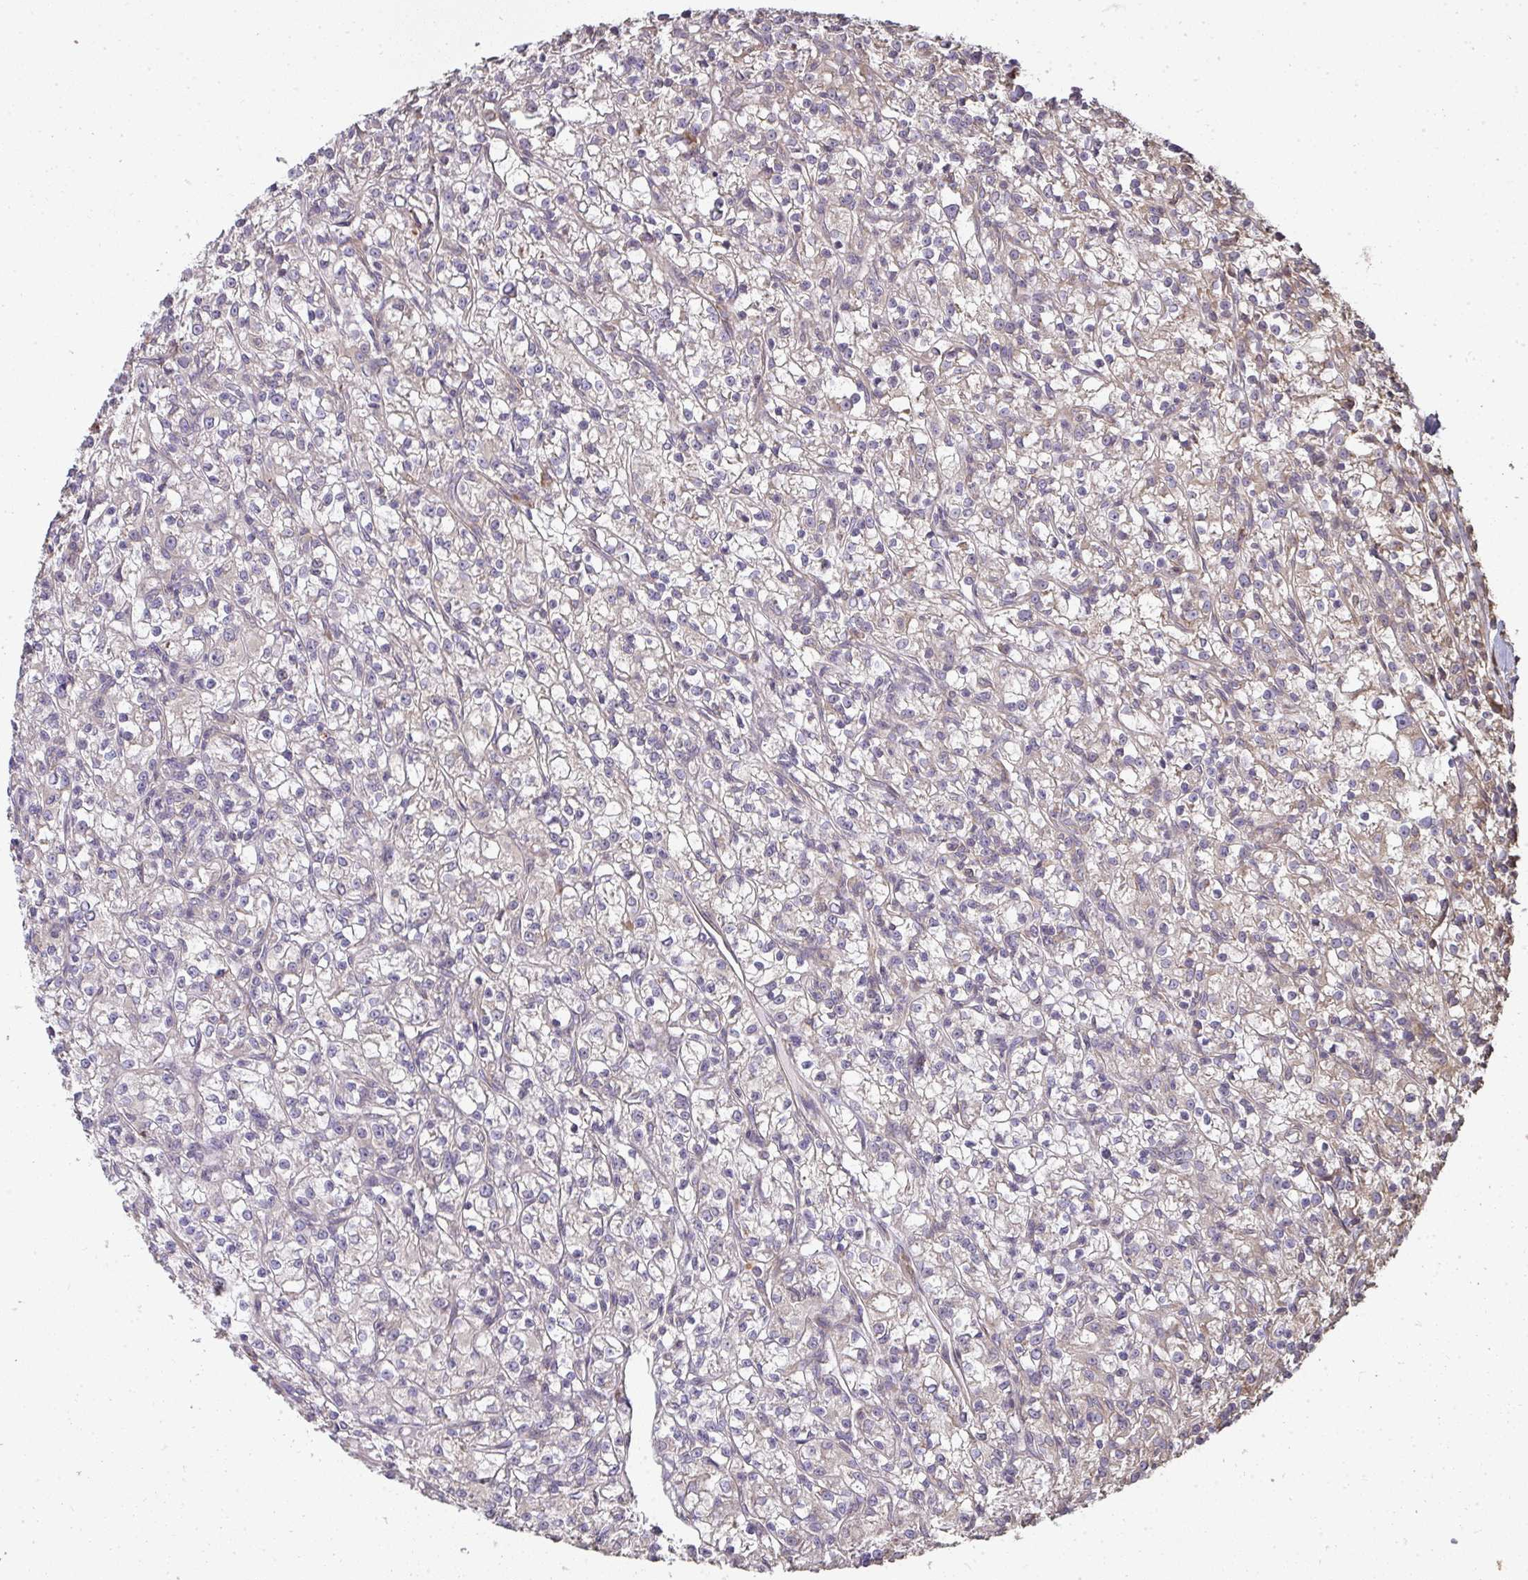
{"staining": {"intensity": "weak", "quantity": "<25%", "location": "cytoplasmic/membranous"}, "tissue": "renal cancer", "cell_type": "Tumor cells", "image_type": "cancer", "snomed": [{"axis": "morphology", "description": "Adenocarcinoma, NOS"}, {"axis": "topography", "description": "Kidney"}], "caption": "Immunohistochemistry of renal cancer (adenocarcinoma) shows no expression in tumor cells. Brightfield microscopy of IHC stained with DAB (brown) and hematoxylin (blue), captured at high magnification.", "gene": "ZFYVE28", "patient": {"sex": "female", "age": 59}}